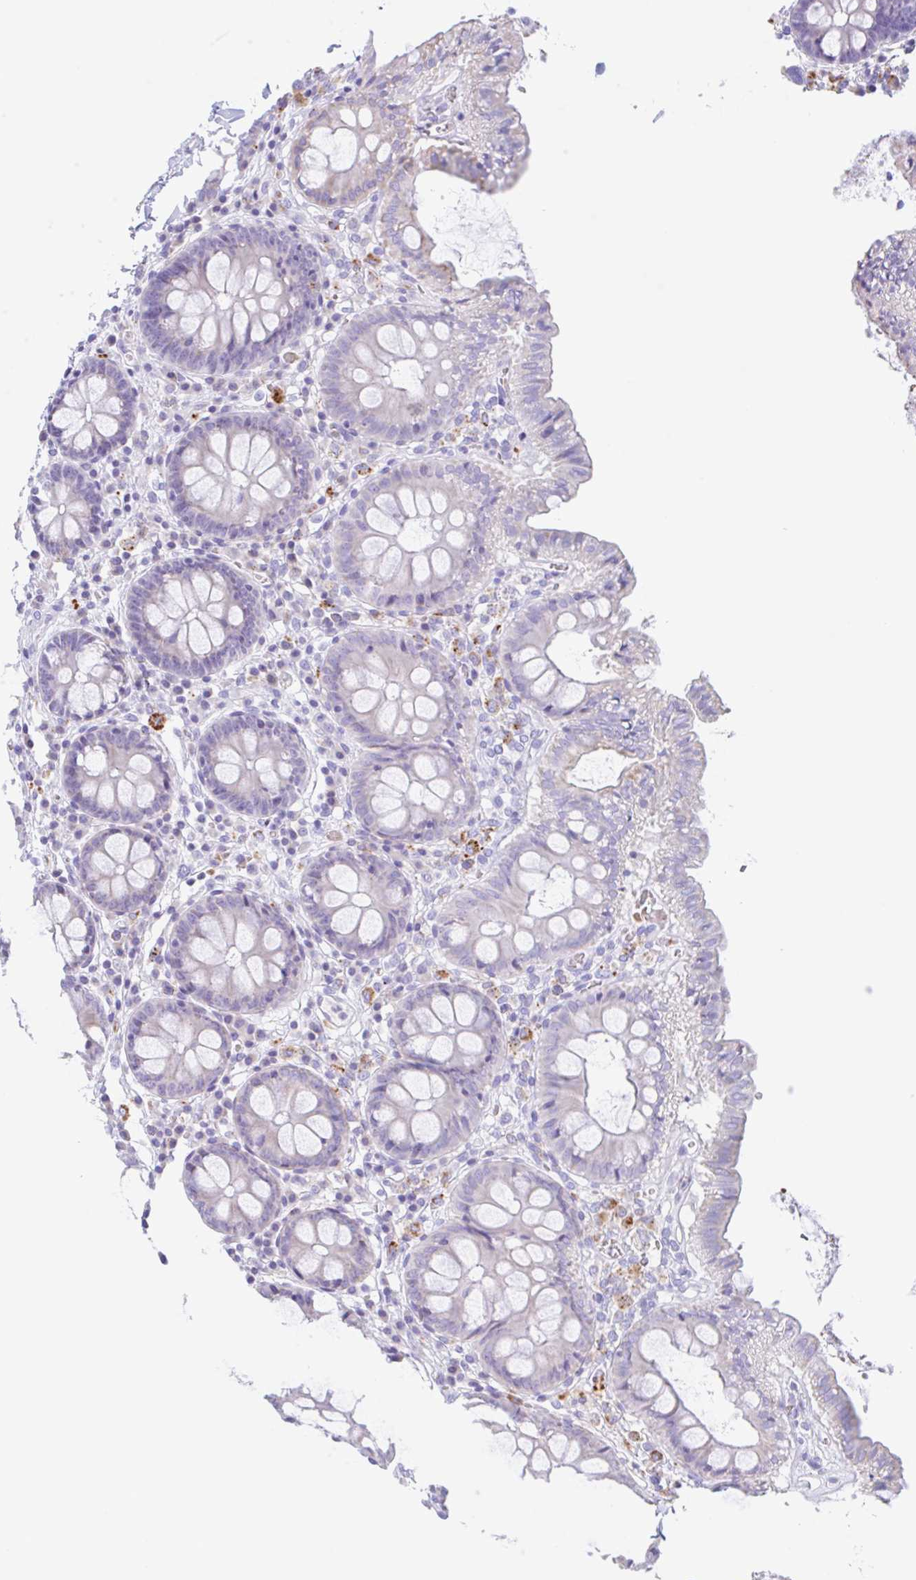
{"staining": {"intensity": "negative", "quantity": "none", "location": "none"}, "tissue": "colon", "cell_type": "Endothelial cells", "image_type": "normal", "snomed": [{"axis": "morphology", "description": "Normal tissue, NOS"}, {"axis": "topography", "description": "Colon"}, {"axis": "topography", "description": "Peripheral nerve tissue"}], "caption": "This image is of unremarkable colon stained with immunohistochemistry to label a protein in brown with the nuclei are counter-stained blue. There is no expression in endothelial cells. (DAB (3,3'-diaminobenzidine) immunohistochemistry (IHC) visualized using brightfield microscopy, high magnification).", "gene": "ANKRD9", "patient": {"sex": "male", "age": 84}}